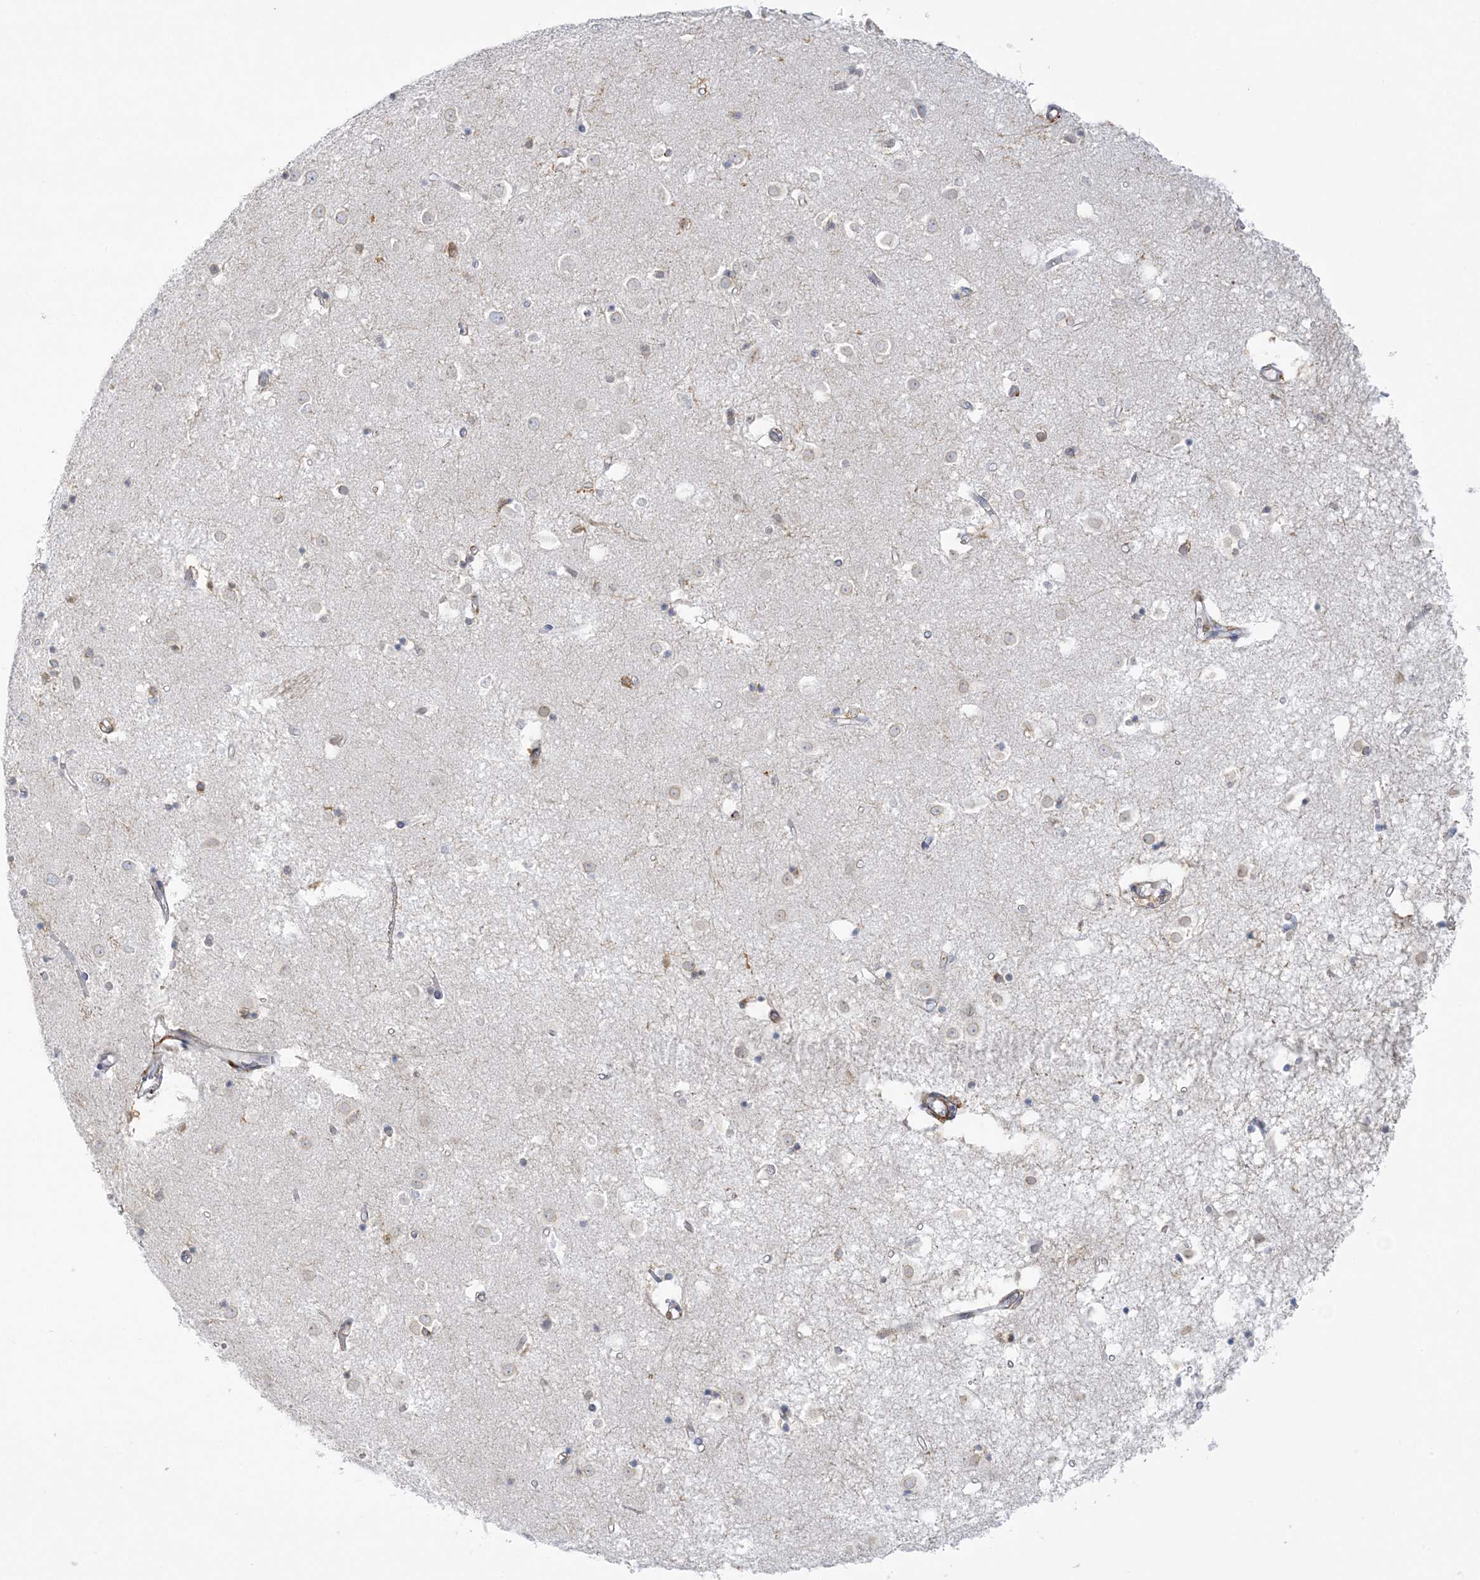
{"staining": {"intensity": "weak", "quantity": "<25%", "location": "cytoplasmic/membranous"}, "tissue": "caudate", "cell_type": "Glial cells", "image_type": "normal", "snomed": [{"axis": "morphology", "description": "Normal tissue, NOS"}, {"axis": "topography", "description": "Lateral ventricle wall"}], "caption": "The IHC photomicrograph has no significant positivity in glial cells of caudate. Nuclei are stained in blue.", "gene": "ICMT", "patient": {"sex": "male", "age": 45}}